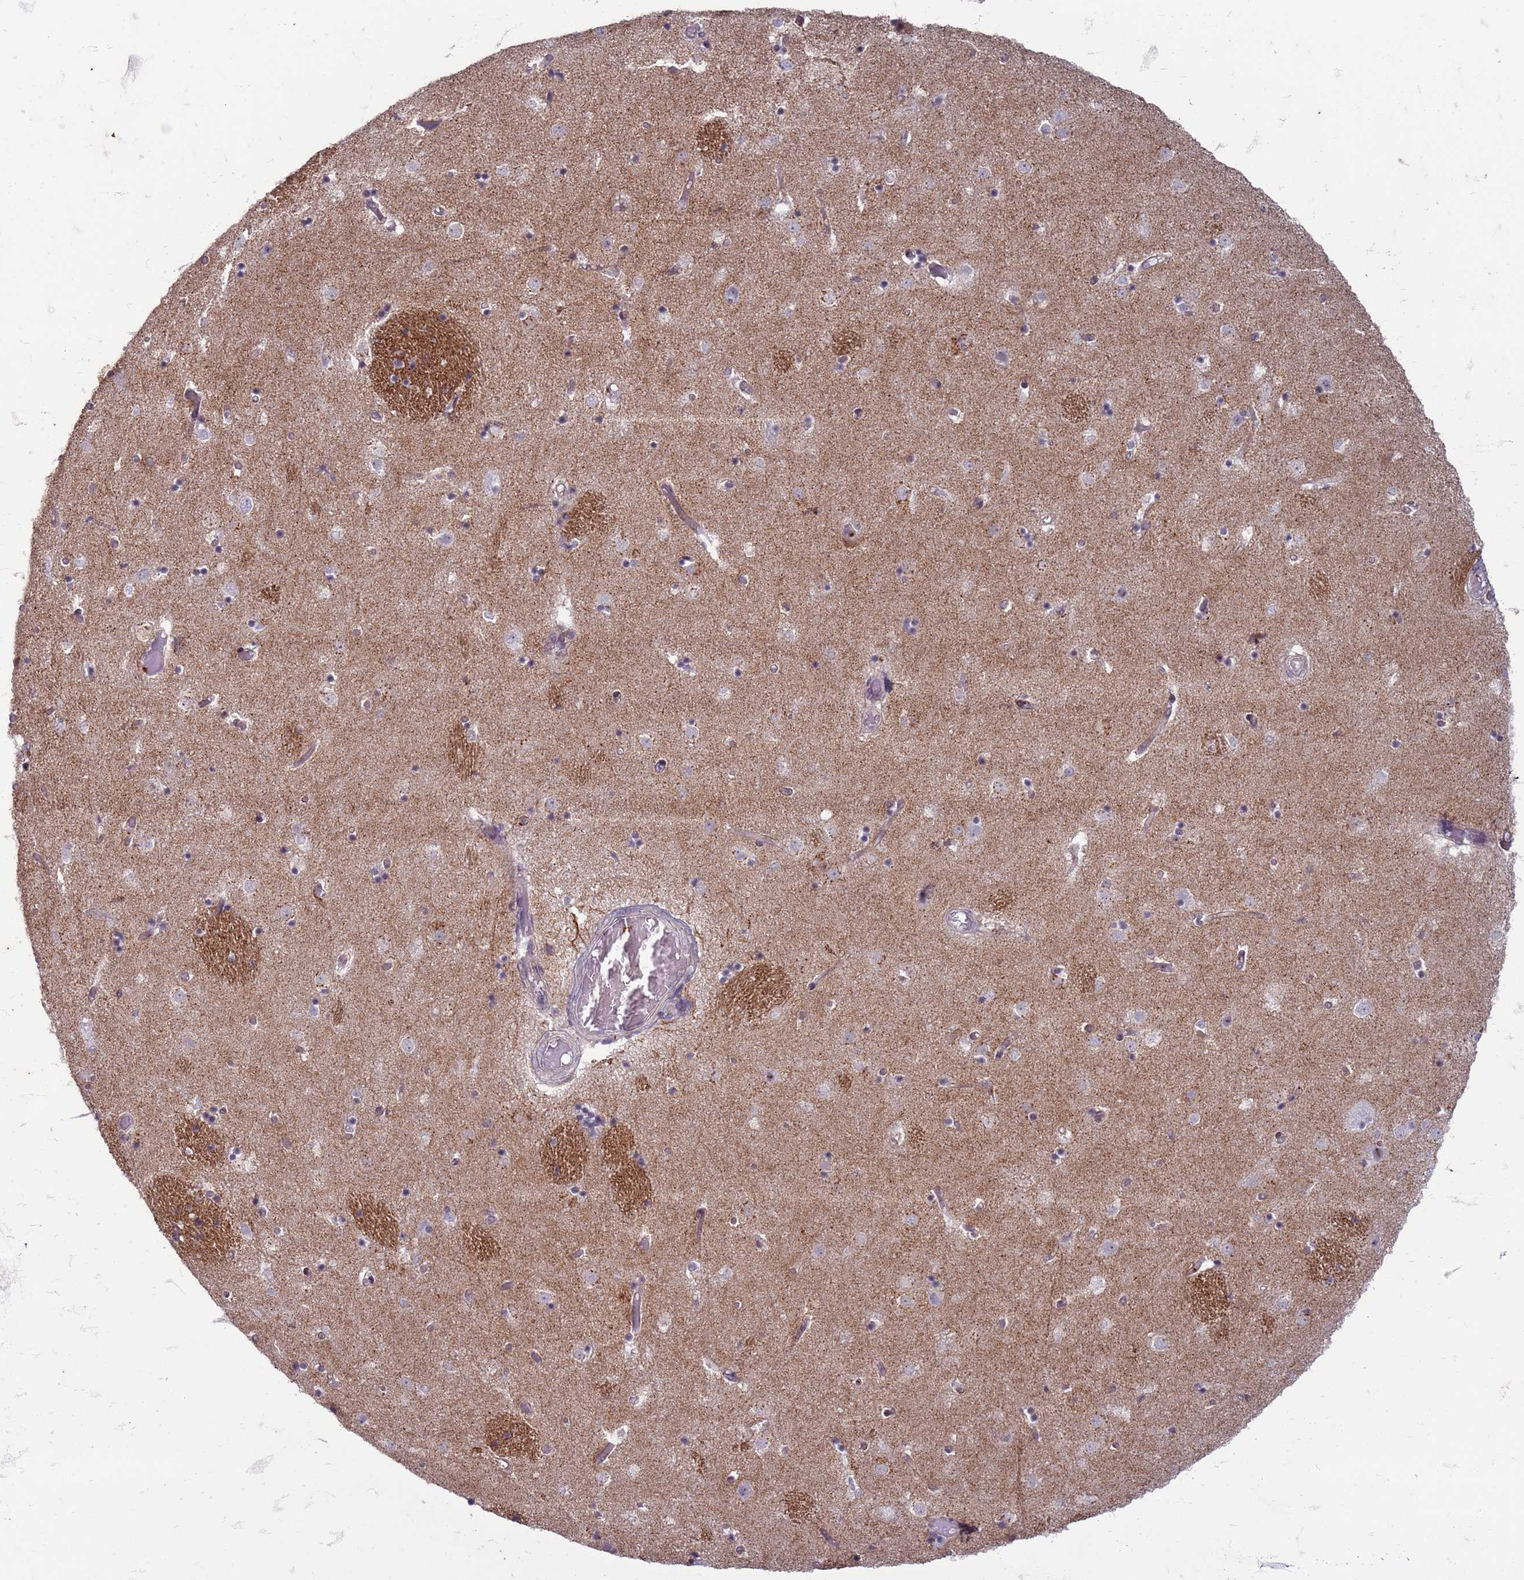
{"staining": {"intensity": "weak", "quantity": "<25%", "location": "cytoplasmic/membranous"}, "tissue": "caudate", "cell_type": "Glial cells", "image_type": "normal", "snomed": [{"axis": "morphology", "description": "Normal tissue, NOS"}, {"axis": "topography", "description": "Lateral ventricle wall"}], "caption": "Immunohistochemistry photomicrograph of normal human caudate stained for a protein (brown), which displays no positivity in glial cells.", "gene": "SLC15A3", "patient": {"sex": "female", "age": 52}}